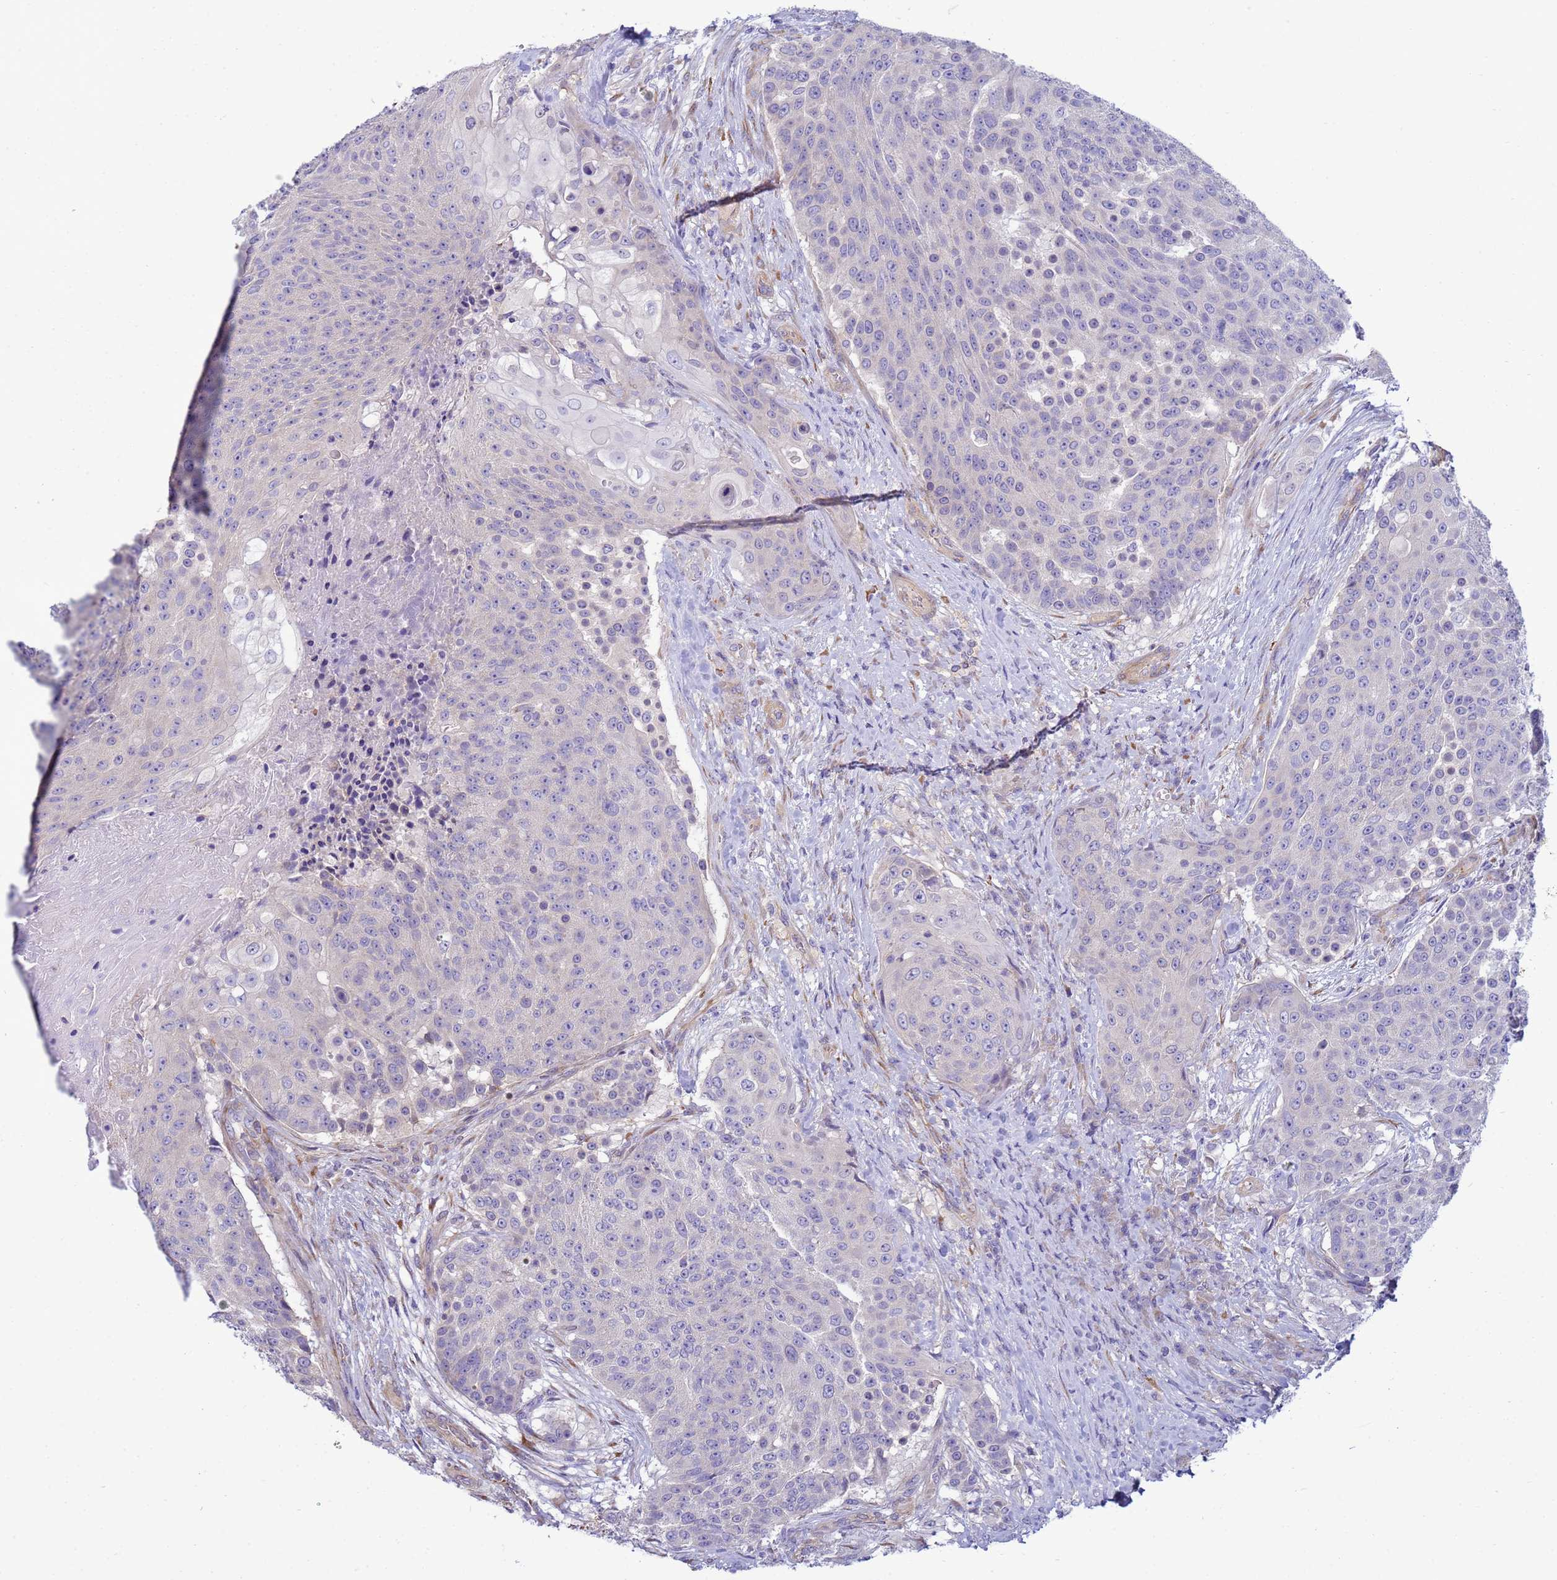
{"staining": {"intensity": "negative", "quantity": "none", "location": "none"}, "tissue": "urothelial cancer", "cell_type": "Tumor cells", "image_type": "cancer", "snomed": [{"axis": "morphology", "description": "Urothelial carcinoma, High grade"}, {"axis": "topography", "description": "Urinary bladder"}], "caption": "This is a histopathology image of IHC staining of urothelial cancer, which shows no staining in tumor cells.", "gene": "TRPC6", "patient": {"sex": "female", "age": 63}}